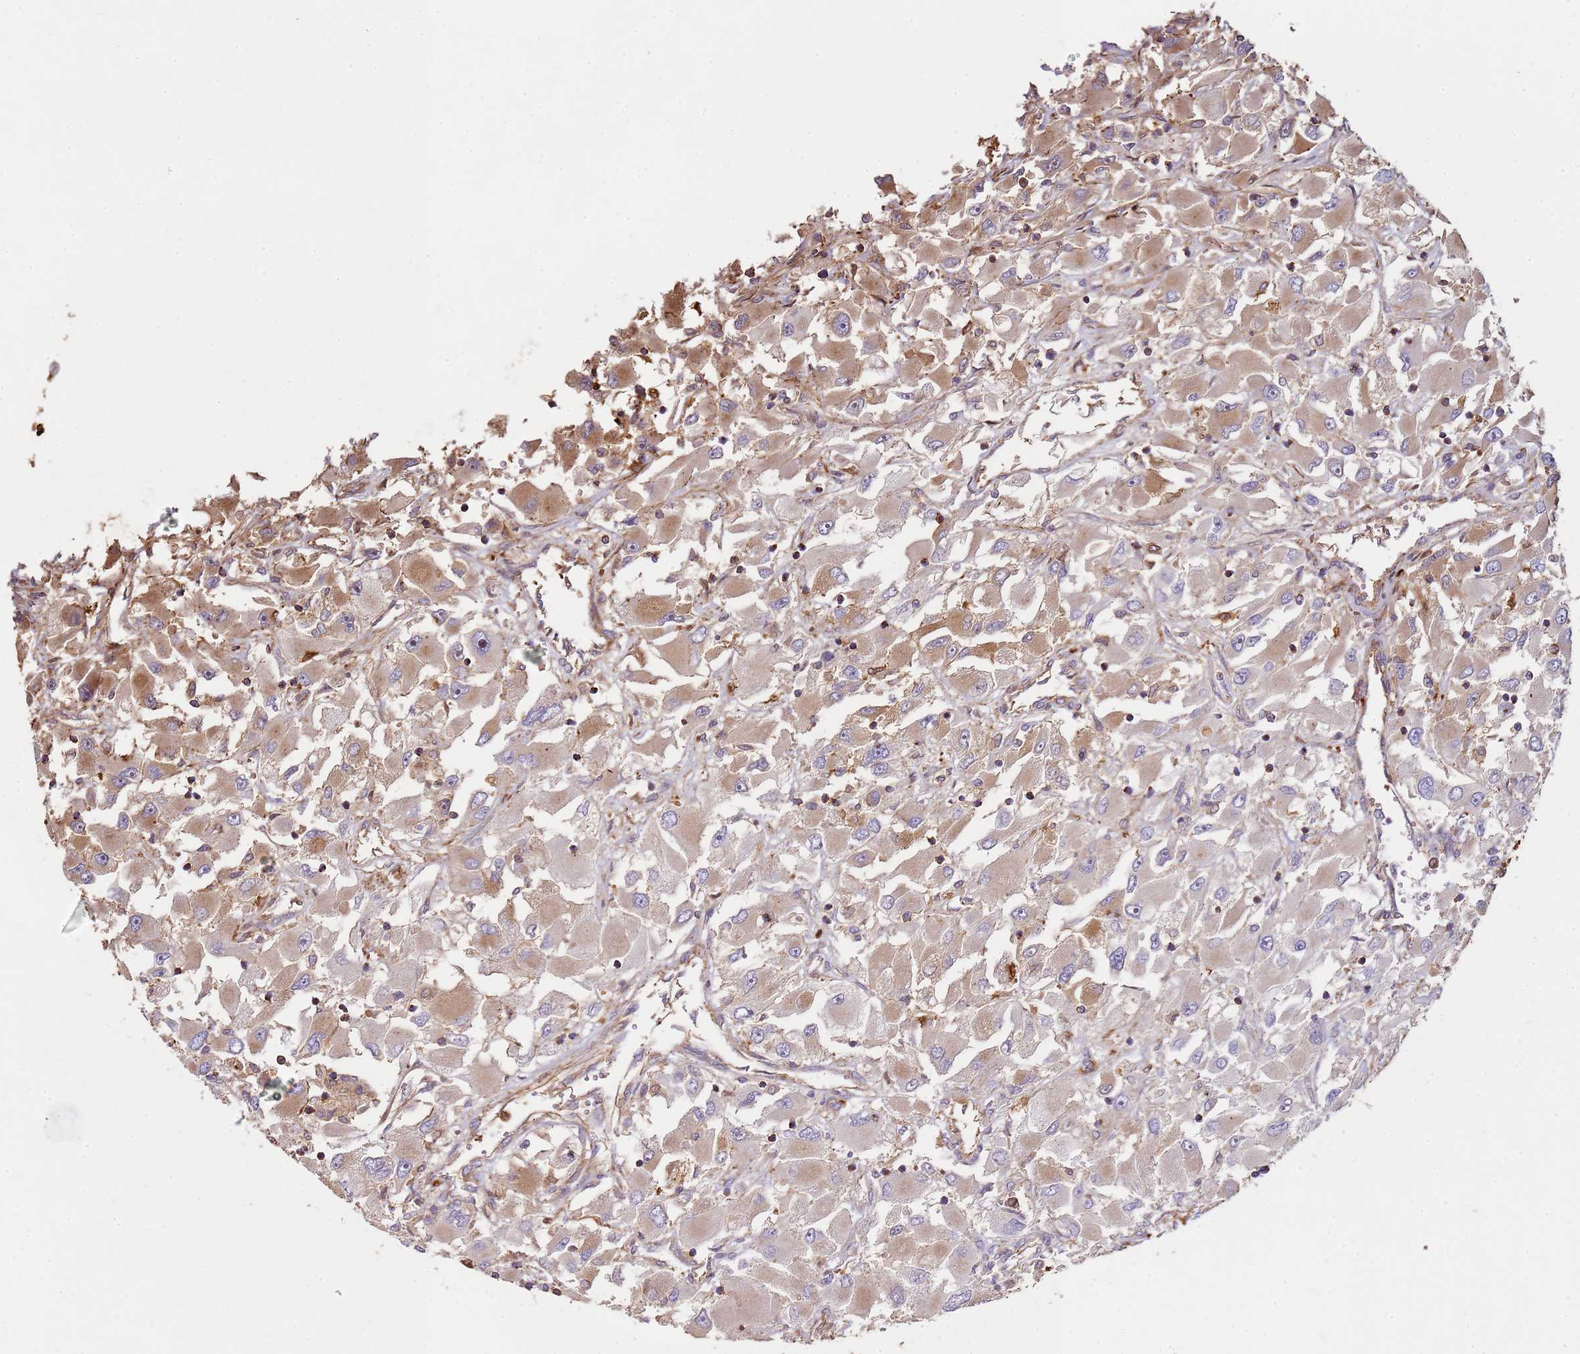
{"staining": {"intensity": "moderate", "quantity": "<25%", "location": "cytoplasmic/membranous"}, "tissue": "renal cancer", "cell_type": "Tumor cells", "image_type": "cancer", "snomed": [{"axis": "morphology", "description": "Adenocarcinoma, NOS"}, {"axis": "topography", "description": "Kidney"}], "caption": "Renal cancer stained with immunohistochemistry (IHC) shows moderate cytoplasmic/membranous staining in approximately <25% of tumor cells. (Stains: DAB (3,3'-diaminobenzidine) in brown, nuclei in blue, Microscopy: brightfield microscopy at high magnification).", "gene": "NDUFAF4", "patient": {"sex": "female", "age": 52}}